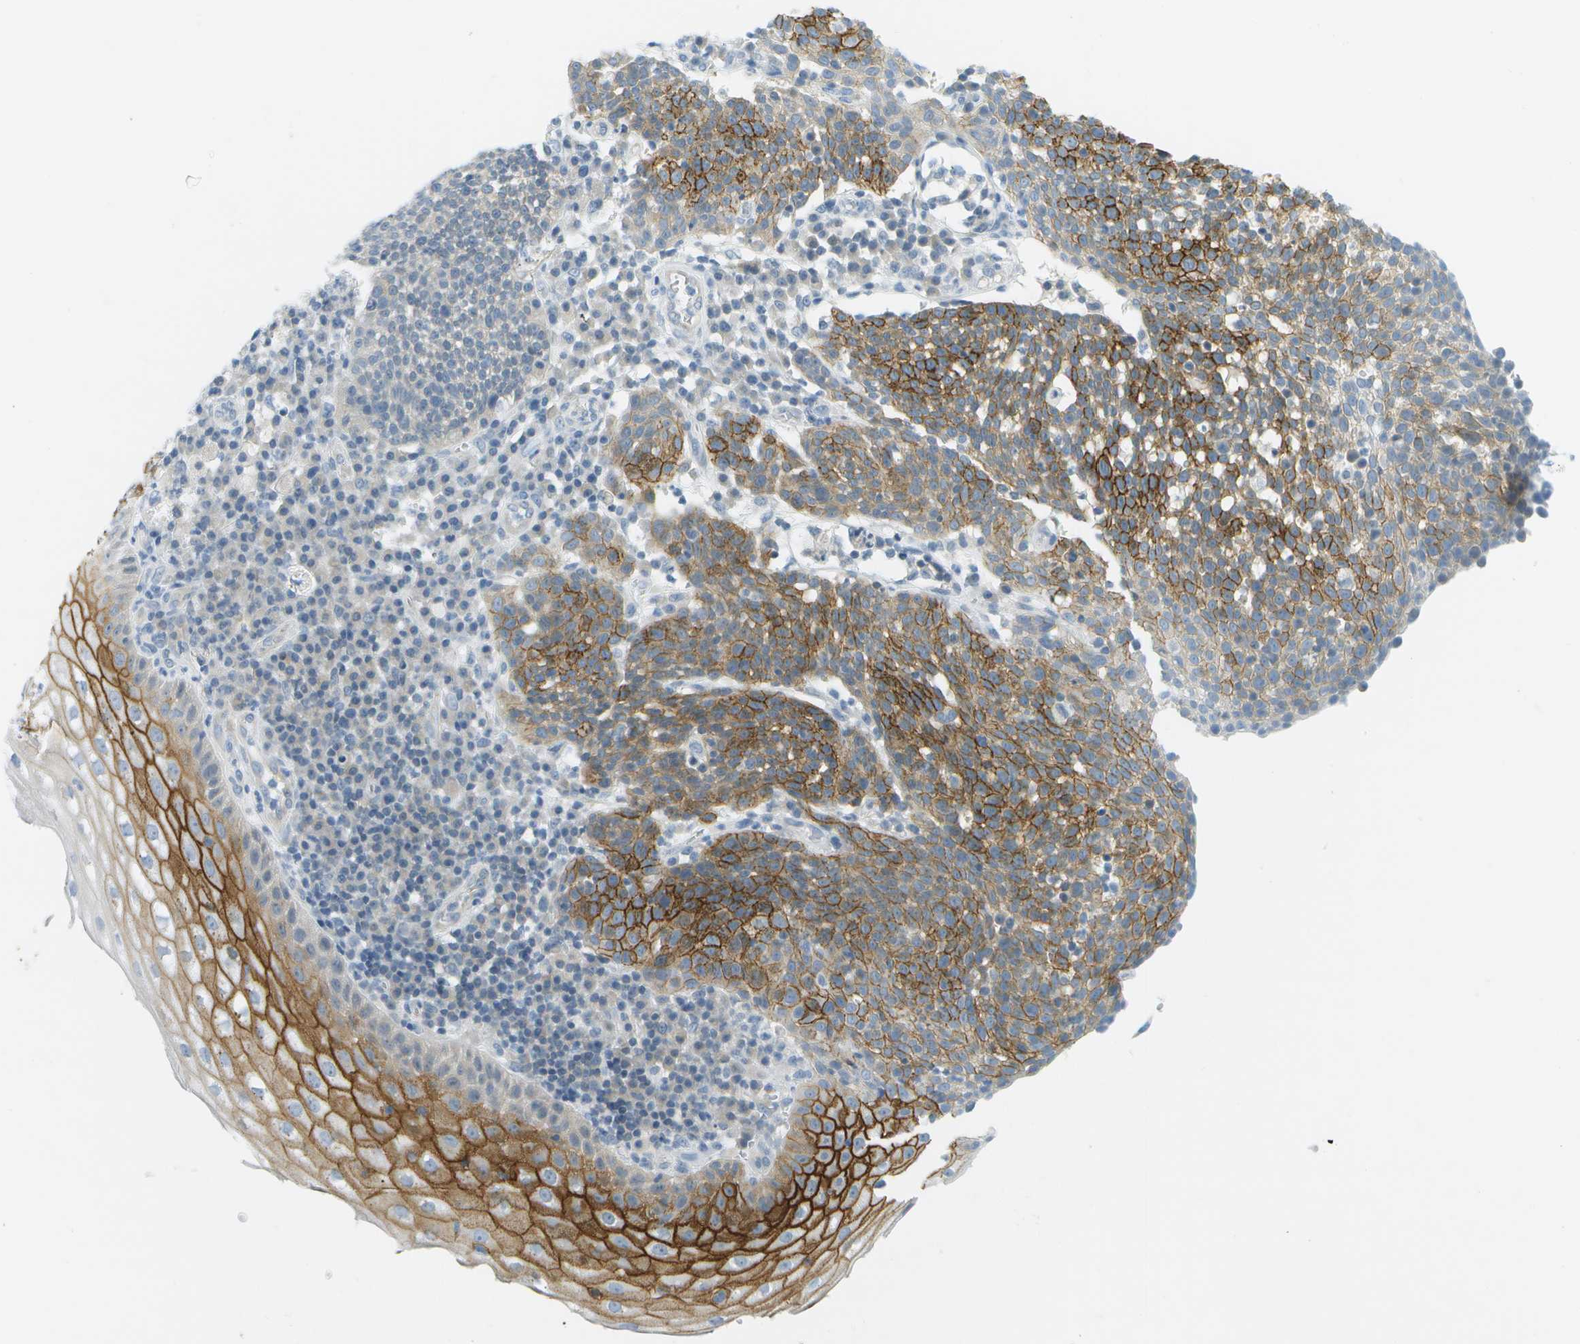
{"staining": {"intensity": "strong", "quantity": ">75%", "location": "cytoplasmic/membranous"}, "tissue": "cervical cancer", "cell_type": "Tumor cells", "image_type": "cancer", "snomed": [{"axis": "morphology", "description": "Squamous cell carcinoma, NOS"}, {"axis": "topography", "description": "Cervix"}], "caption": "Immunohistochemistry (IHC) (DAB (3,3'-diaminobenzidine)) staining of human cervical cancer (squamous cell carcinoma) displays strong cytoplasmic/membranous protein positivity in about >75% of tumor cells.", "gene": "SMYD5", "patient": {"sex": "female", "age": 34}}